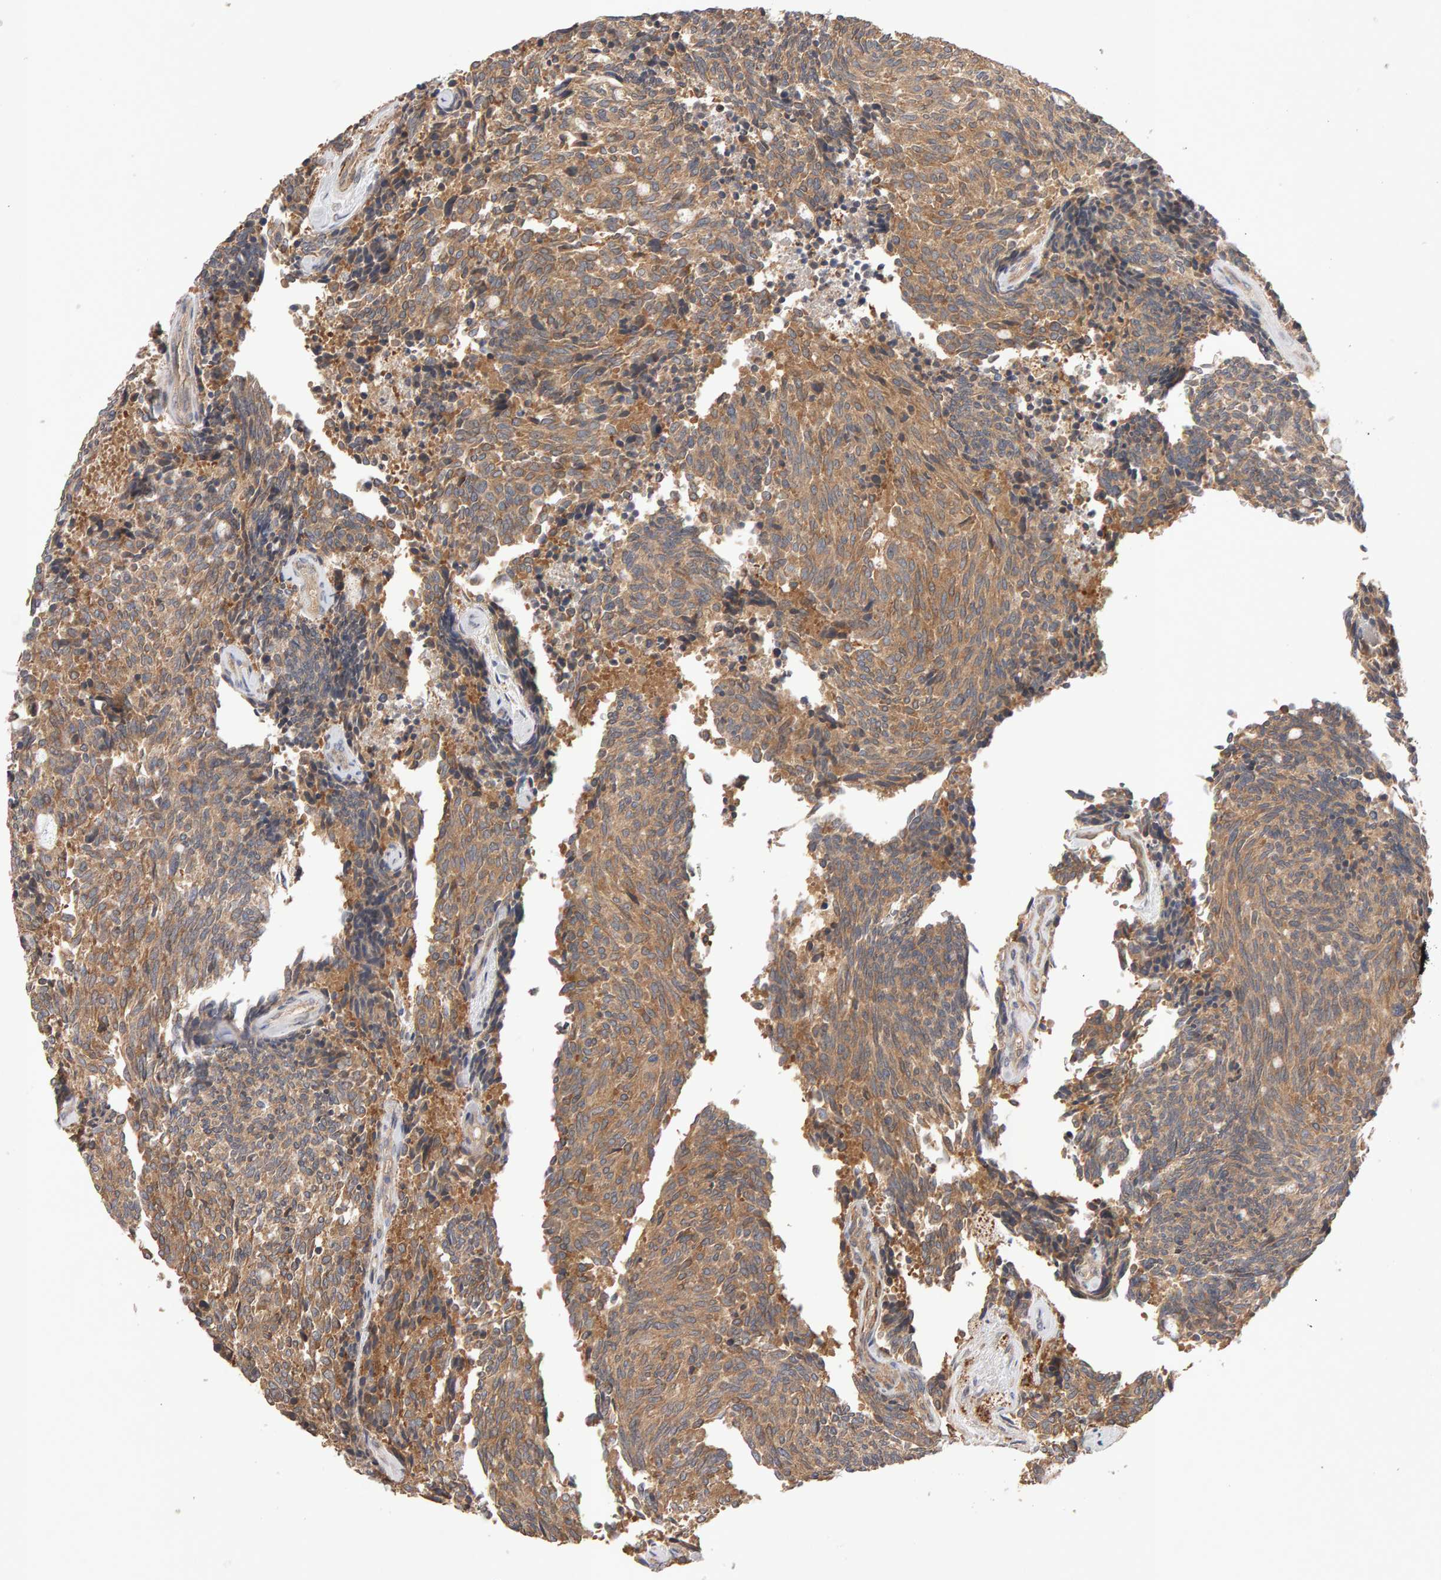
{"staining": {"intensity": "moderate", "quantity": ">75%", "location": "cytoplasmic/membranous"}, "tissue": "carcinoid", "cell_type": "Tumor cells", "image_type": "cancer", "snomed": [{"axis": "morphology", "description": "Carcinoid, malignant, NOS"}, {"axis": "topography", "description": "Pancreas"}], "caption": "Protein staining displays moderate cytoplasmic/membranous expression in about >75% of tumor cells in malignant carcinoid.", "gene": "RNF19A", "patient": {"sex": "female", "age": 54}}